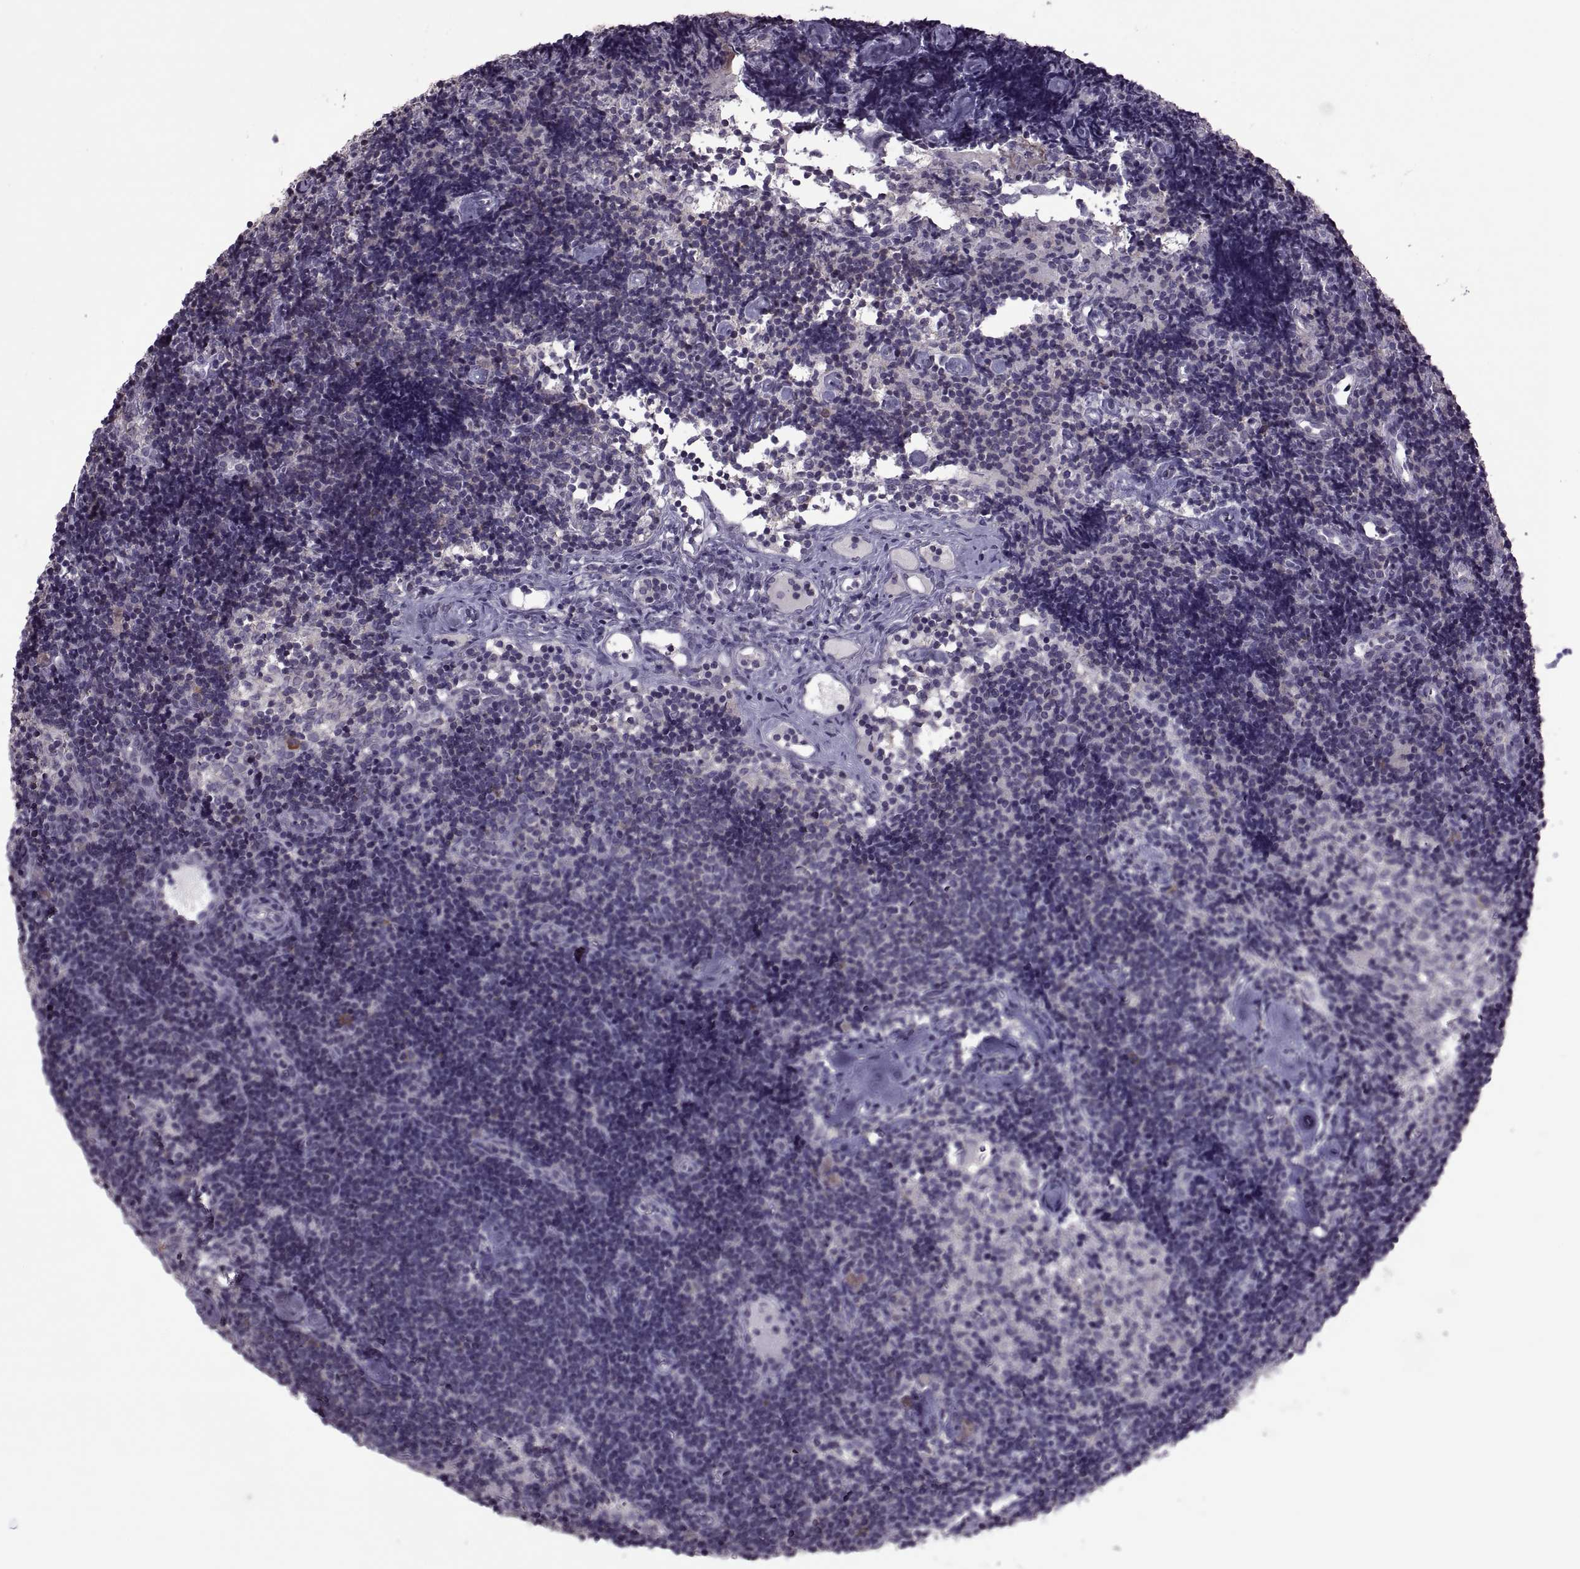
{"staining": {"intensity": "weak", "quantity": "<25%", "location": "cytoplasmic/membranous"}, "tissue": "lymph node", "cell_type": "Germinal center cells", "image_type": "normal", "snomed": [{"axis": "morphology", "description": "Normal tissue, NOS"}, {"axis": "topography", "description": "Lymph node"}], "caption": "DAB (3,3'-diaminobenzidine) immunohistochemical staining of benign human lymph node reveals no significant staining in germinal center cells.", "gene": "PABPC1", "patient": {"sex": "female", "age": 42}}